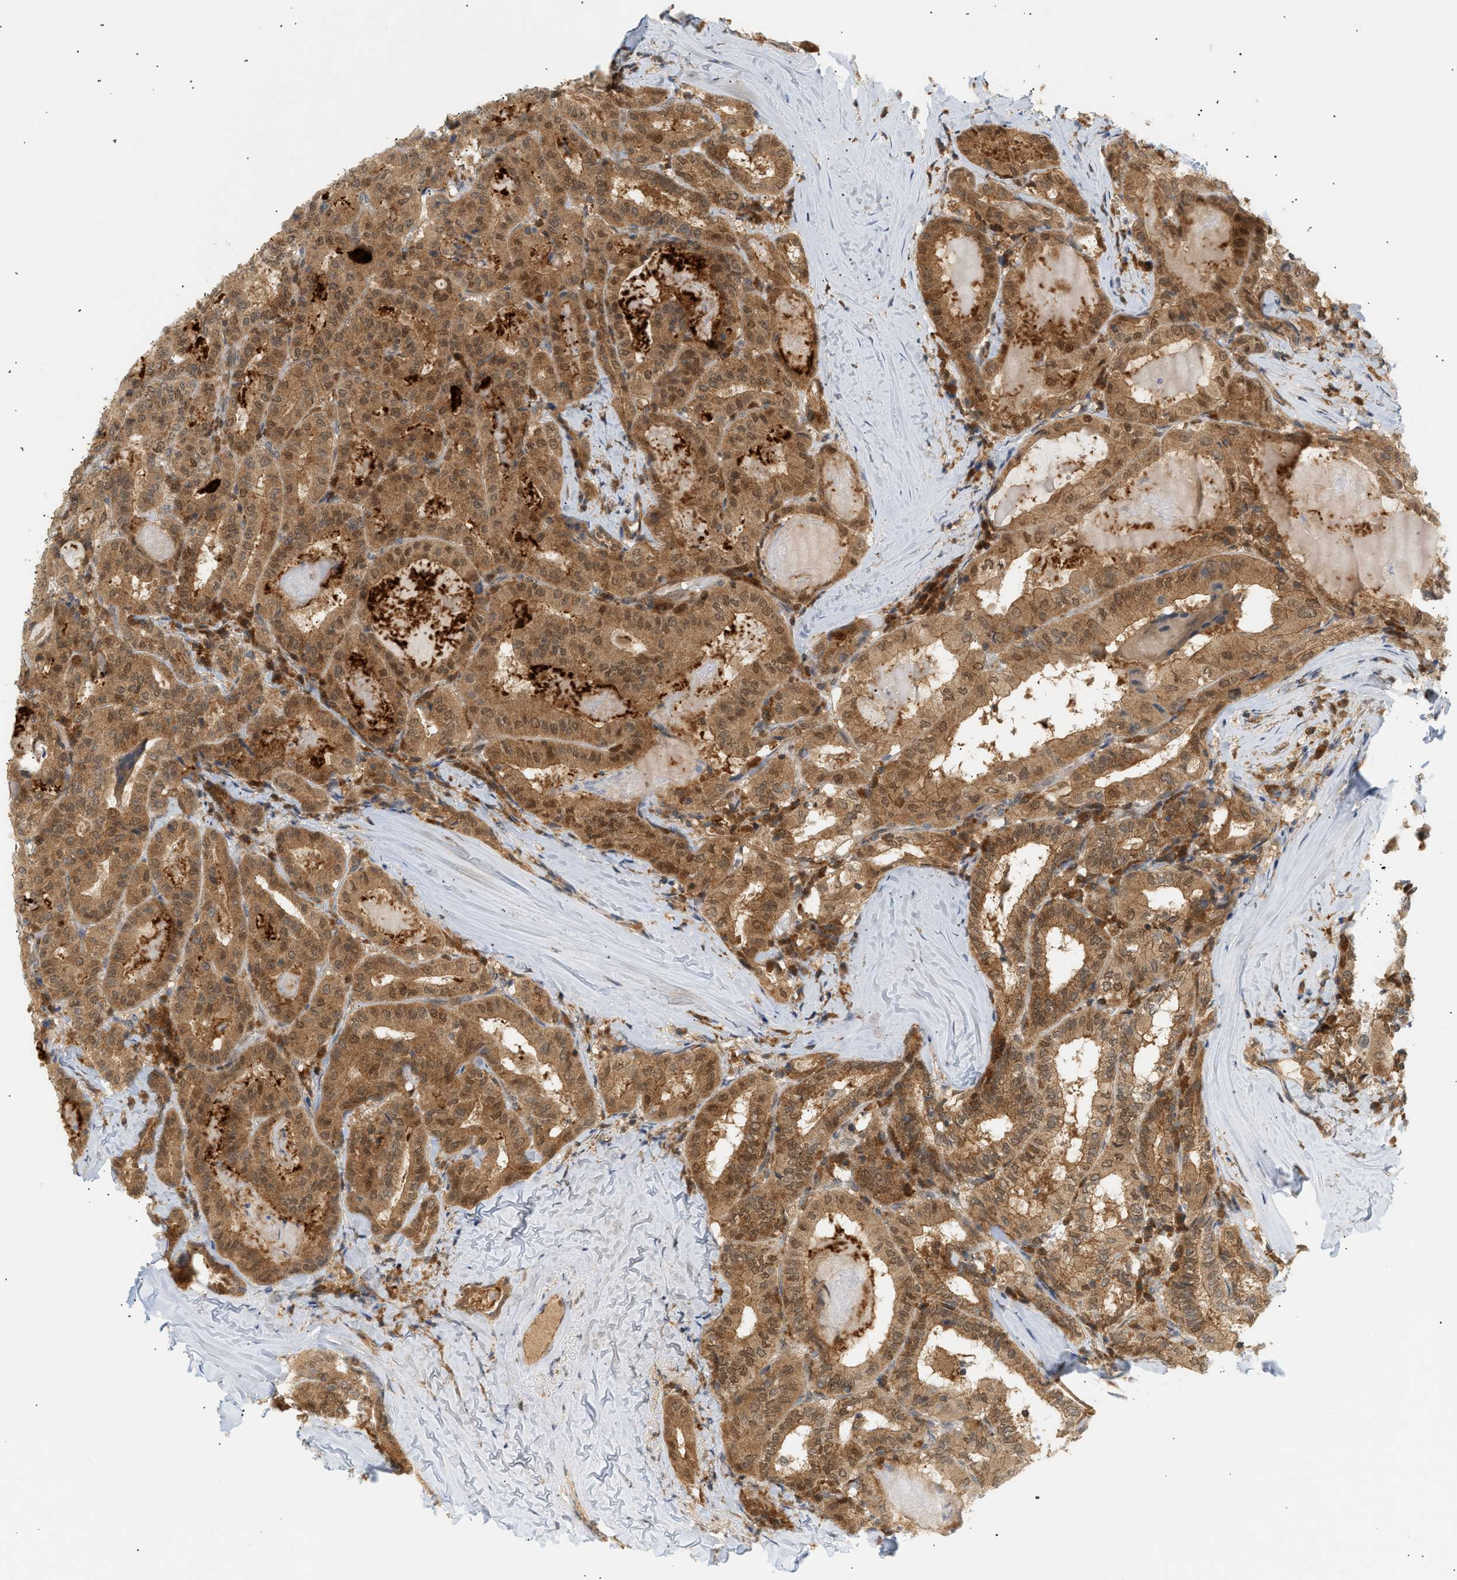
{"staining": {"intensity": "moderate", "quantity": ">75%", "location": "cytoplasmic/membranous,nuclear"}, "tissue": "thyroid cancer", "cell_type": "Tumor cells", "image_type": "cancer", "snomed": [{"axis": "morphology", "description": "Papillary adenocarcinoma, NOS"}, {"axis": "topography", "description": "Thyroid gland"}], "caption": "IHC staining of thyroid cancer (papillary adenocarcinoma), which displays medium levels of moderate cytoplasmic/membranous and nuclear expression in about >75% of tumor cells indicating moderate cytoplasmic/membranous and nuclear protein expression. The staining was performed using DAB (brown) for protein detection and nuclei were counterstained in hematoxylin (blue).", "gene": "SHC1", "patient": {"sex": "female", "age": 42}}